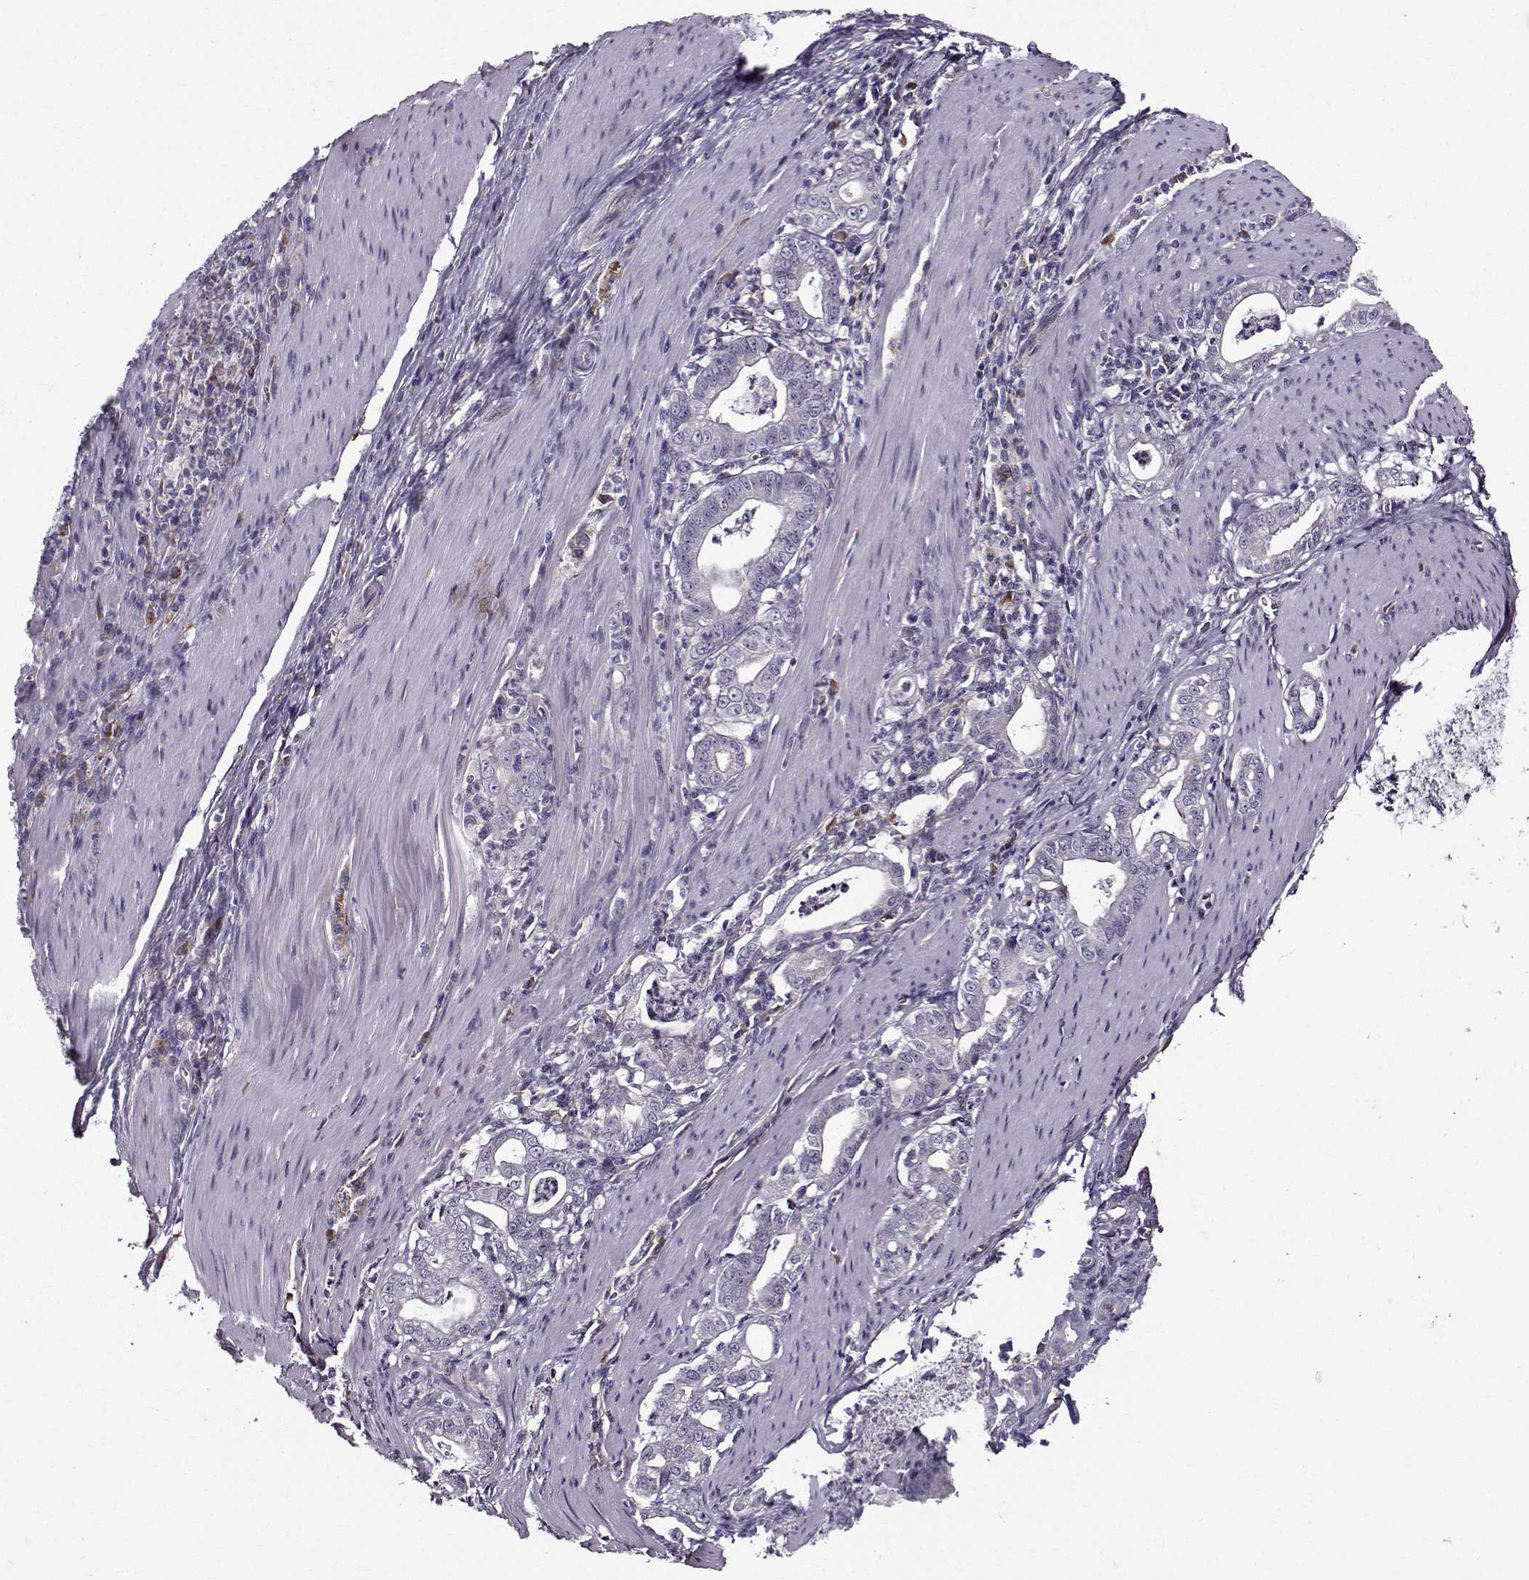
{"staining": {"intensity": "negative", "quantity": "none", "location": "none"}, "tissue": "stomach cancer", "cell_type": "Tumor cells", "image_type": "cancer", "snomed": [{"axis": "morphology", "description": "Adenocarcinoma, NOS"}, {"axis": "topography", "description": "Stomach, upper"}], "caption": "The micrograph exhibits no significant expression in tumor cells of stomach cancer.", "gene": "QPCT", "patient": {"sex": "female", "age": 79}}